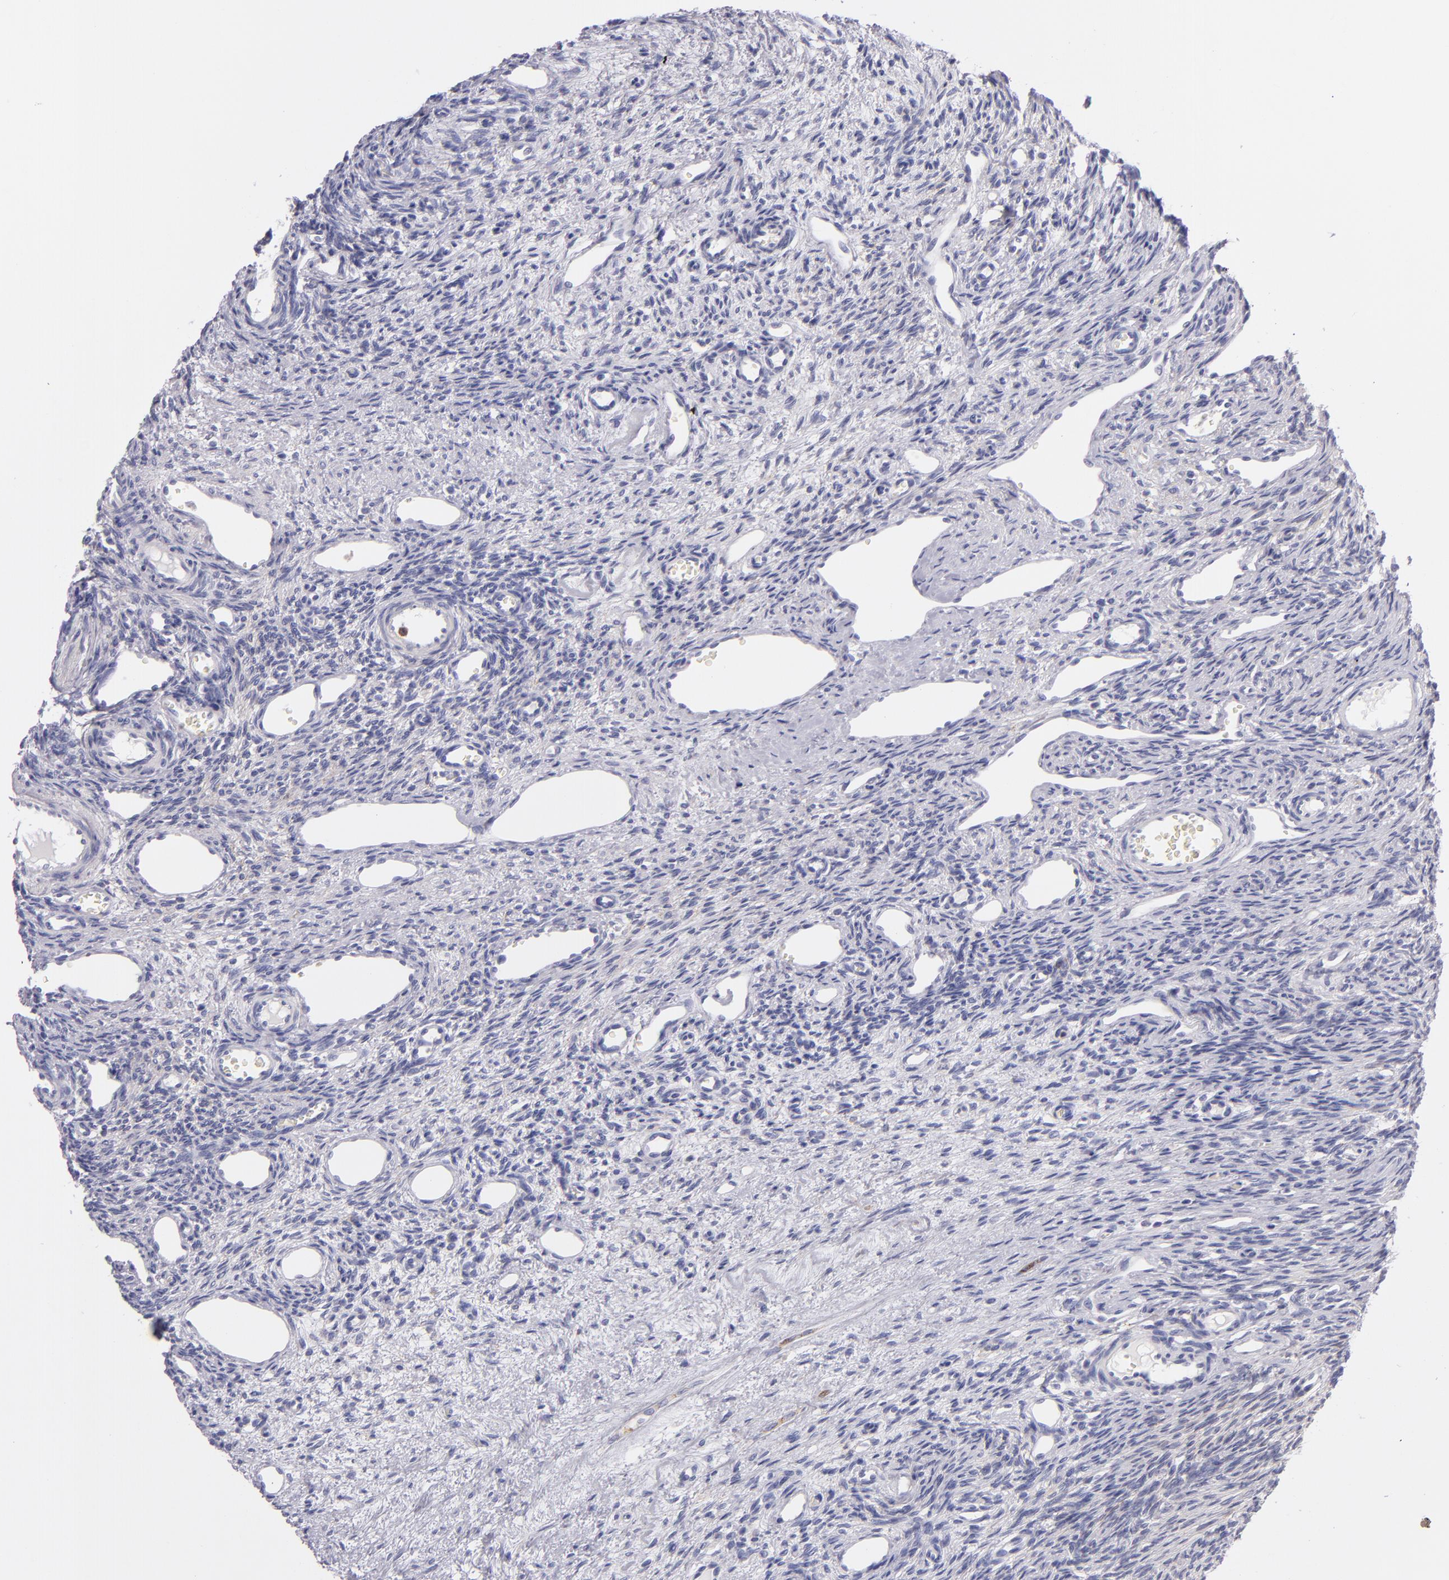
{"staining": {"intensity": "negative", "quantity": "none", "location": "none"}, "tissue": "ovary", "cell_type": "Follicle cells", "image_type": "normal", "snomed": [{"axis": "morphology", "description": "Normal tissue, NOS"}, {"axis": "topography", "description": "Ovary"}], "caption": "Immunohistochemistry image of benign ovary: ovary stained with DAB shows no significant protein positivity in follicle cells. (DAB (3,3'-diaminobenzidine) IHC, high magnification).", "gene": "CDH3", "patient": {"sex": "female", "age": 33}}